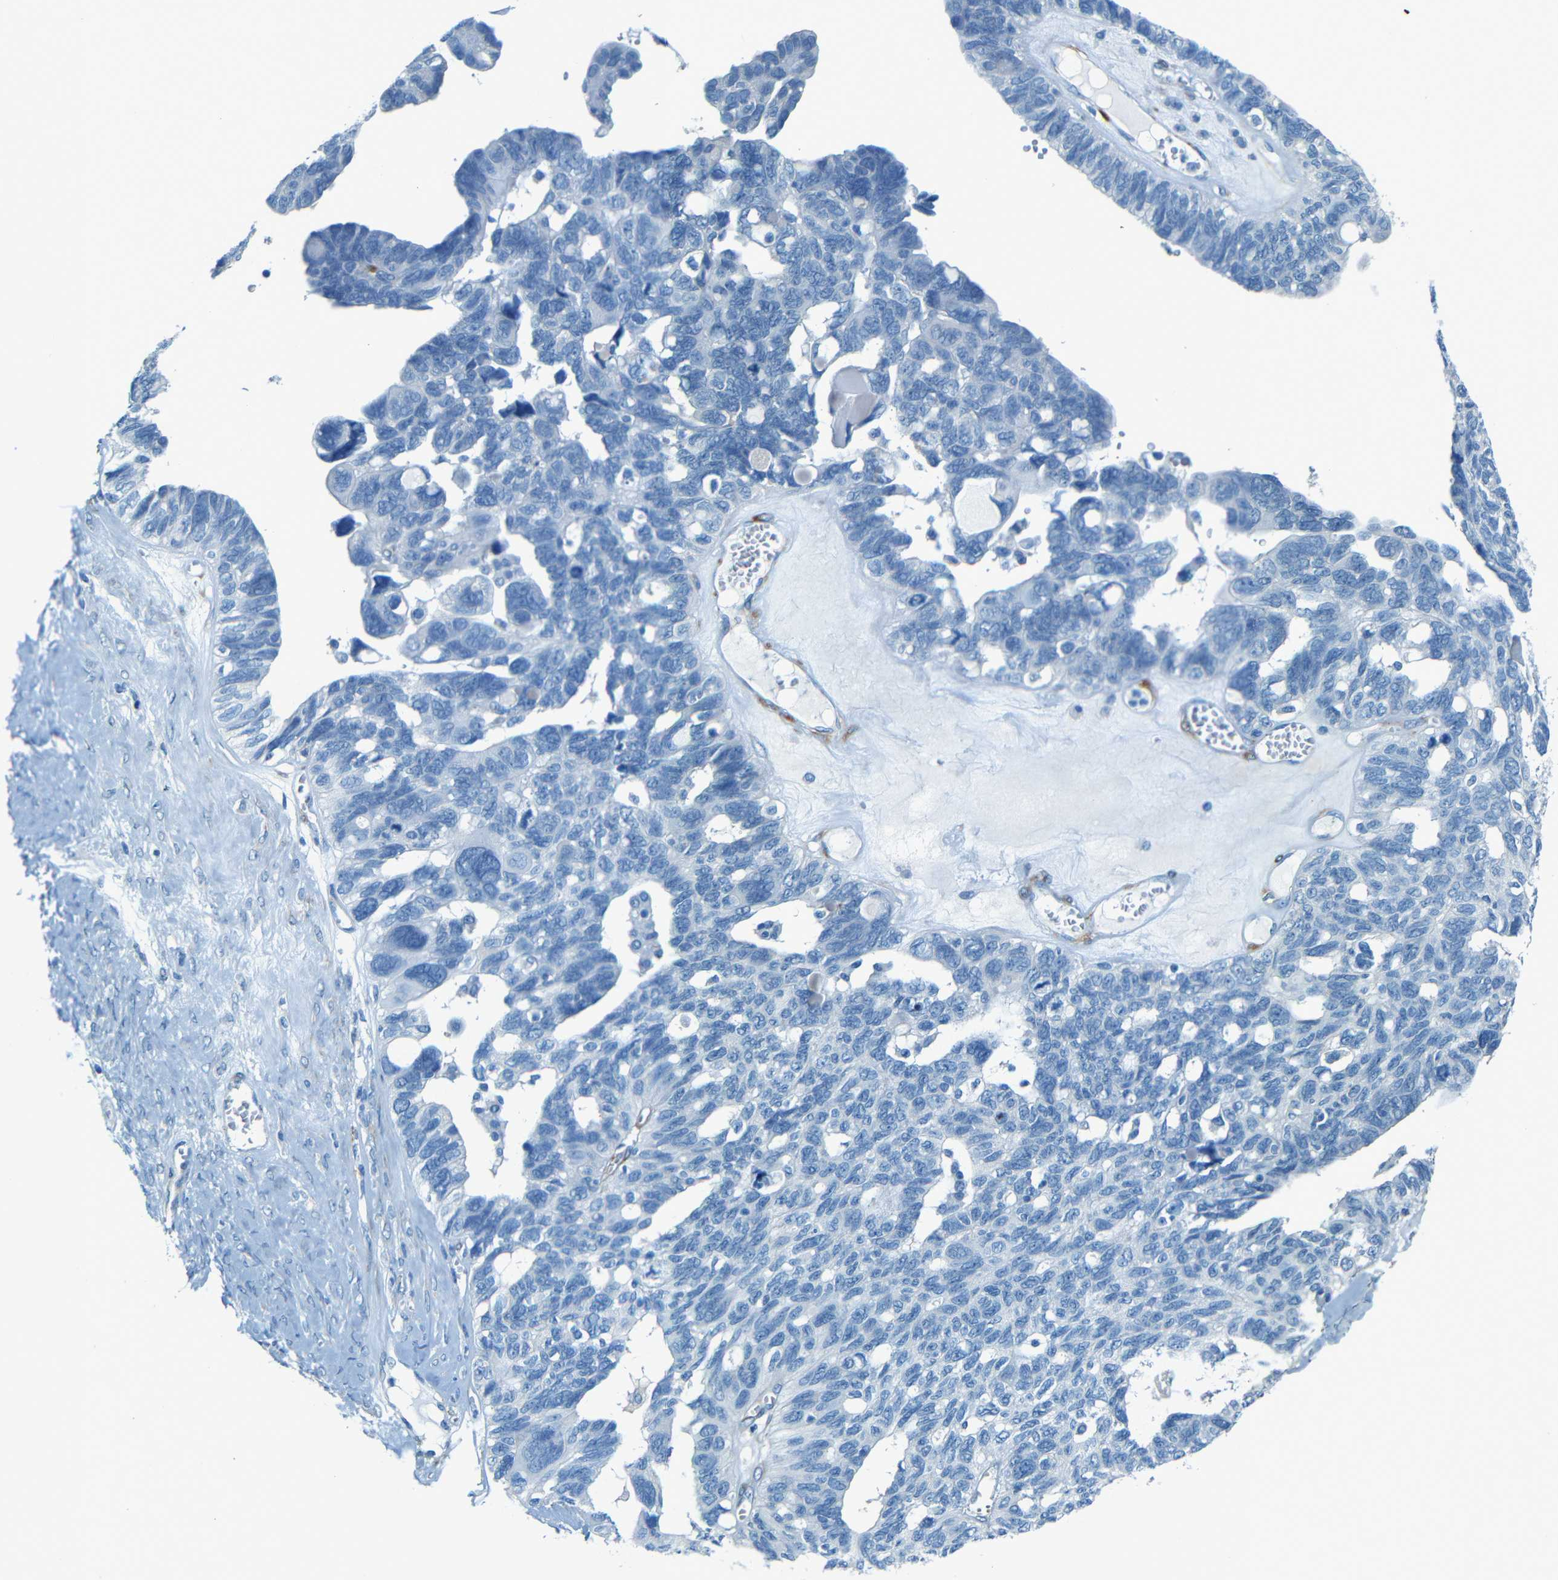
{"staining": {"intensity": "negative", "quantity": "none", "location": "none"}, "tissue": "ovarian cancer", "cell_type": "Tumor cells", "image_type": "cancer", "snomed": [{"axis": "morphology", "description": "Cystadenocarcinoma, serous, NOS"}, {"axis": "topography", "description": "Ovary"}], "caption": "Tumor cells are negative for brown protein staining in ovarian serous cystadenocarcinoma.", "gene": "MAP2", "patient": {"sex": "female", "age": 79}}